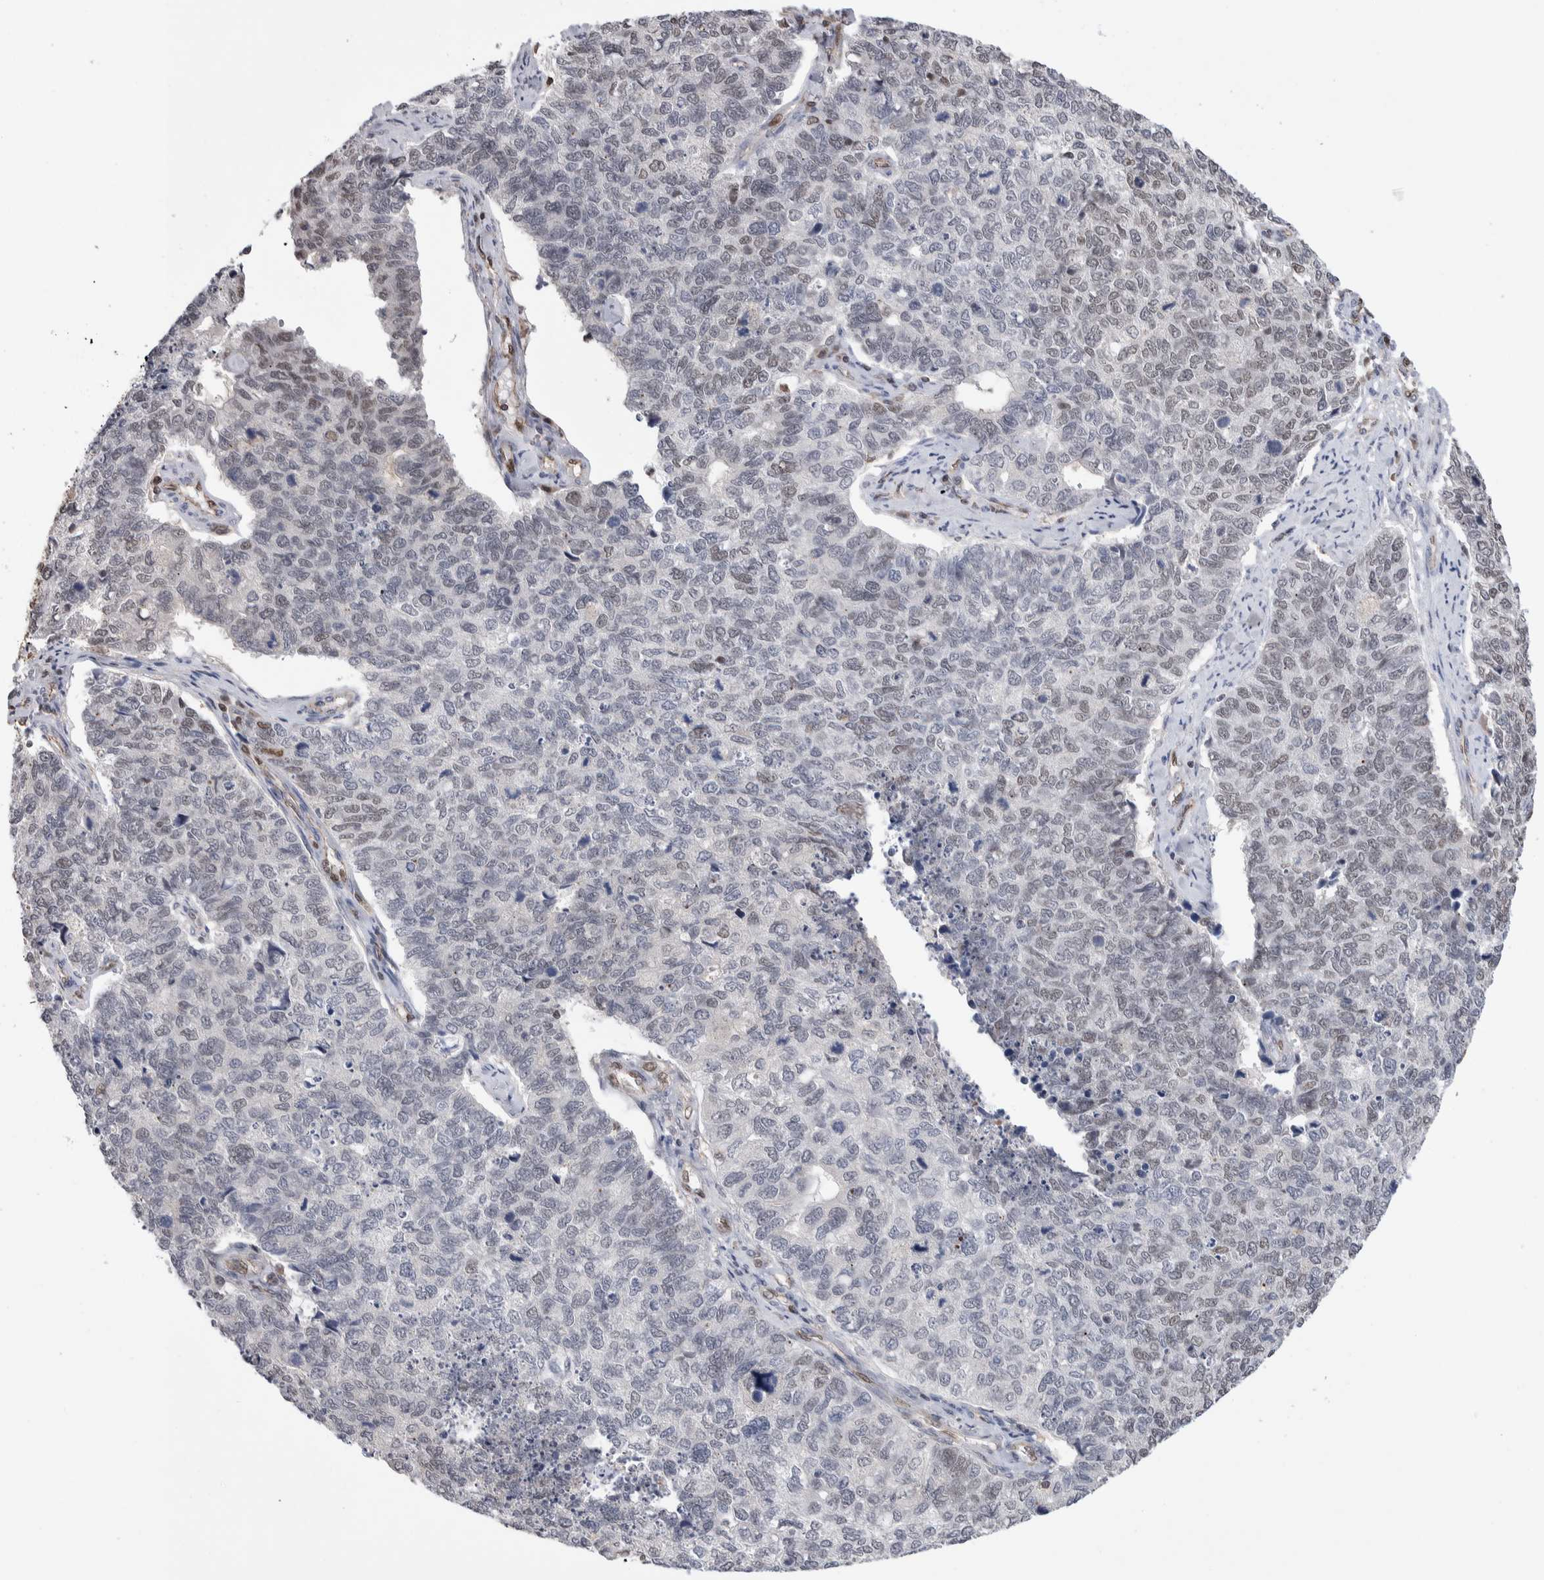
{"staining": {"intensity": "weak", "quantity": "<25%", "location": "nuclear"}, "tissue": "cervical cancer", "cell_type": "Tumor cells", "image_type": "cancer", "snomed": [{"axis": "morphology", "description": "Squamous cell carcinoma, NOS"}, {"axis": "topography", "description": "Cervix"}], "caption": "Cervical squamous cell carcinoma stained for a protein using immunohistochemistry reveals no expression tumor cells.", "gene": "ZBTB49", "patient": {"sex": "female", "age": 63}}